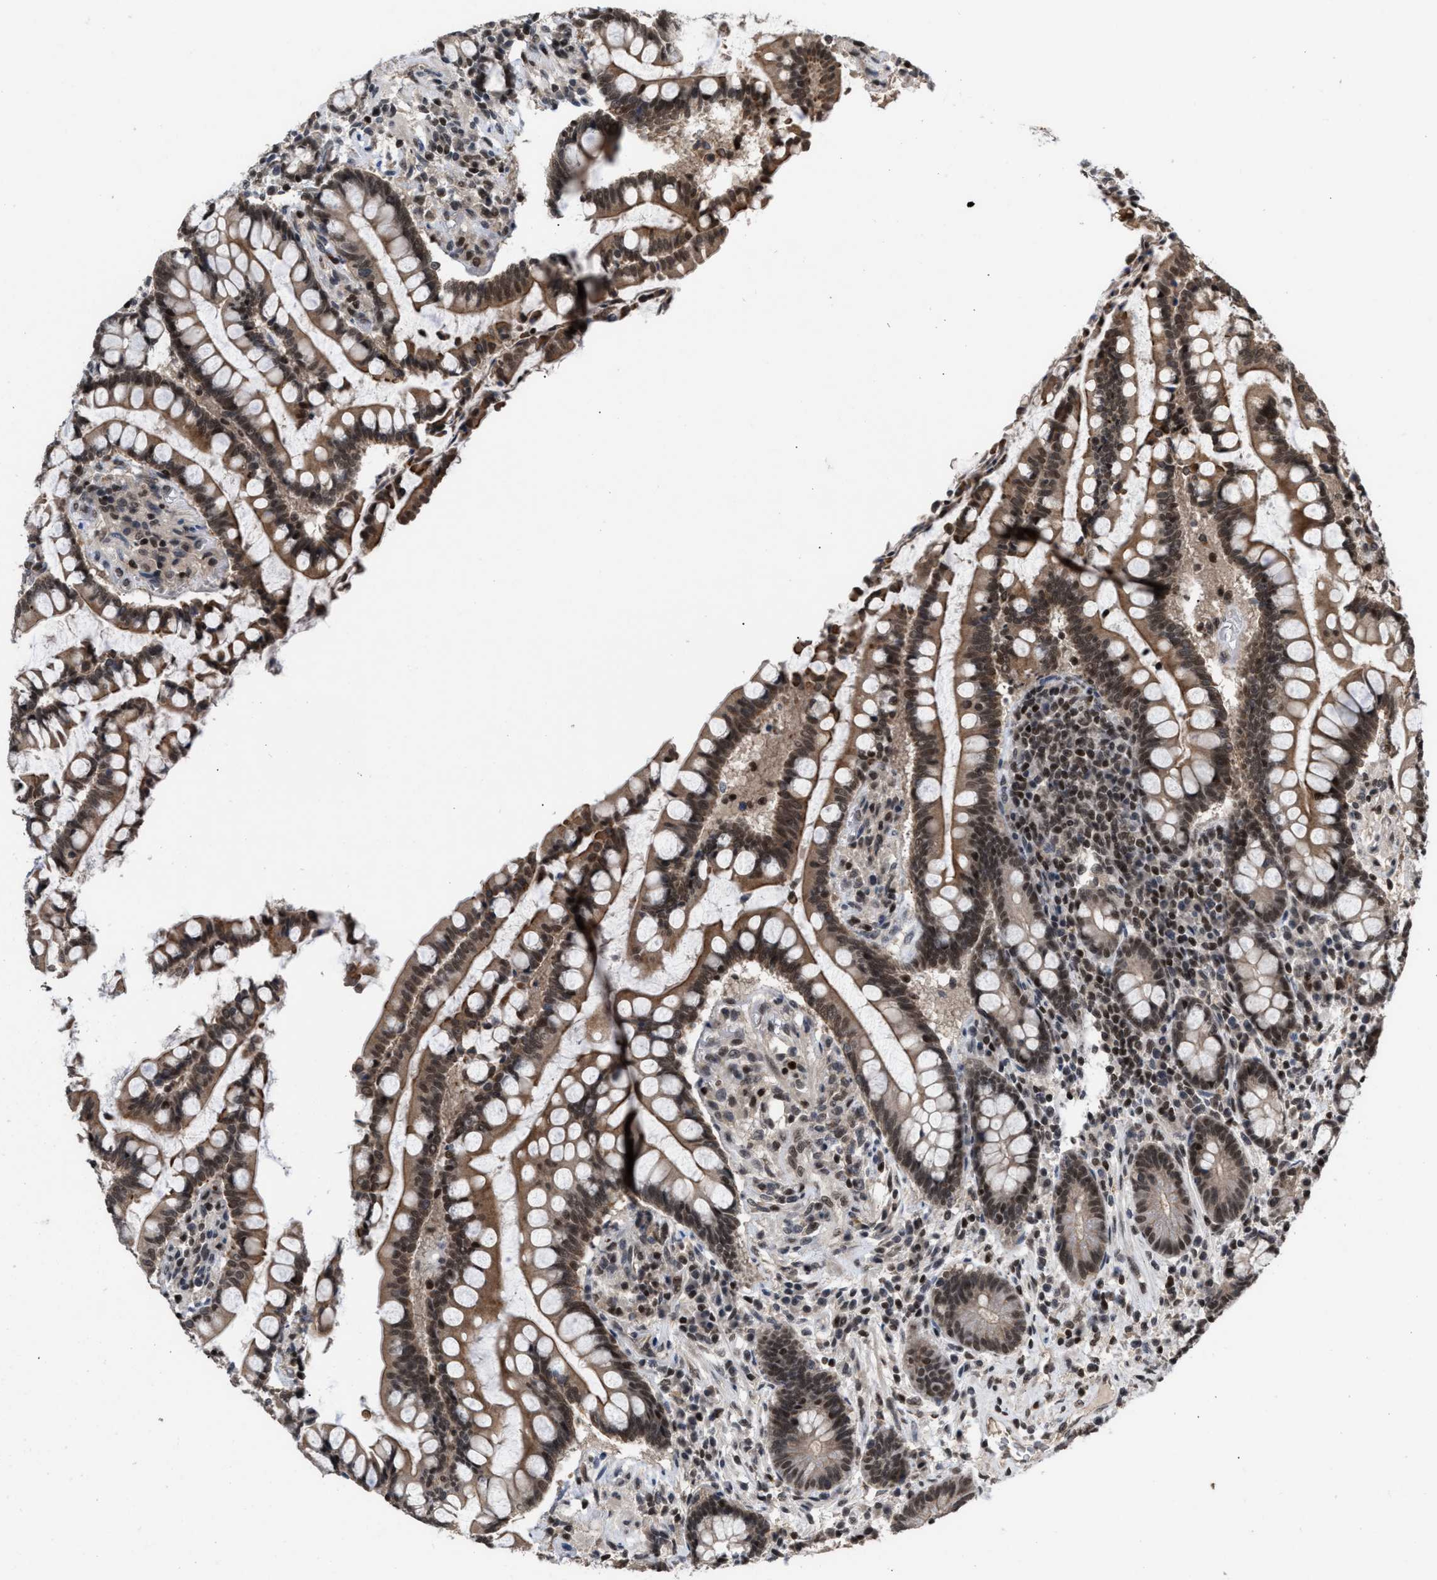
{"staining": {"intensity": "moderate", "quantity": "25%-75%", "location": "nuclear"}, "tissue": "colon", "cell_type": "Endothelial cells", "image_type": "normal", "snomed": [{"axis": "morphology", "description": "Normal tissue, NOS"}, {"axis": "topography", "description": "Colon"}], "caption": "Immunohistochemistry (IHC) of unremarkable human colon displays medium levels of moderate nuclear expression in about 25%-75% of endothelial cells. Using DAB (brown) and hematoxylin (blue) stains, captured at high magnification using brightfield microscopy.", "gene": "C9orf78", "patient": {"sex": "male", "age": 73}}